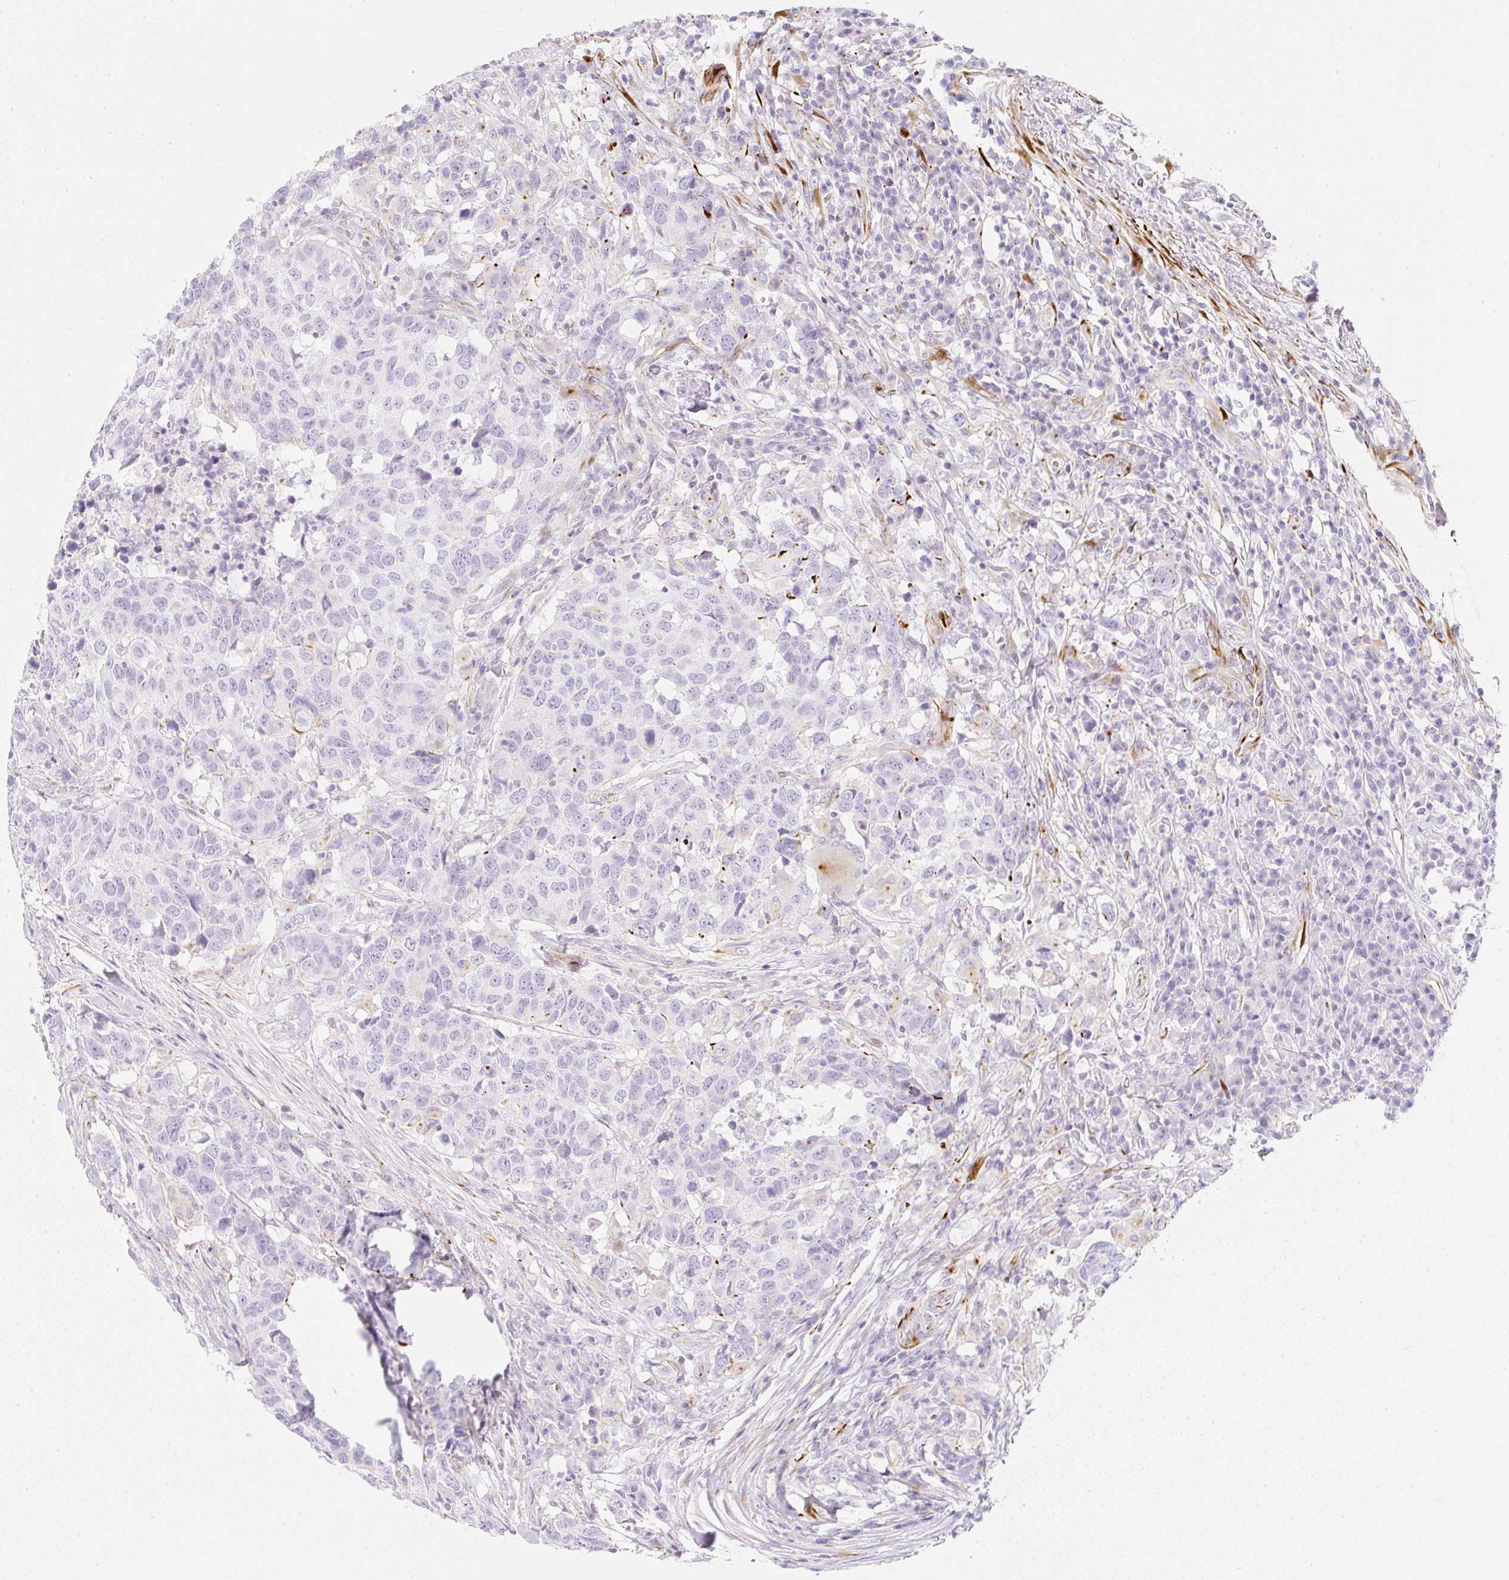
{"staining": {"intensity": "negative", "quantity": "none", "location": "none"}, "tissue": "head and neck cancer", "cell_type": "Tumor cells", "image_type": "cancer", "snomed": [{"axis": "morphology", "description": "Normal tissue, NOS"}, {"axis": "morphology", "description": "Squamous cell carcinoma, NOS"}, {"axis": "topography", "description": "Skeletal muscle"}, {"axis": "topography", "description": "Vascular tissue"}, {"axis": "topography", "description": "Peripheral nerve tissue"}, {"axis": "topography", "description": "Head-Neck"}], "caption": "A photomicrograph of human head and neck squamous cell carcinoma is negative for staining in tumor cells.", "gene": "ZNF689", "patient": {"sex": "male", "age": 66}}